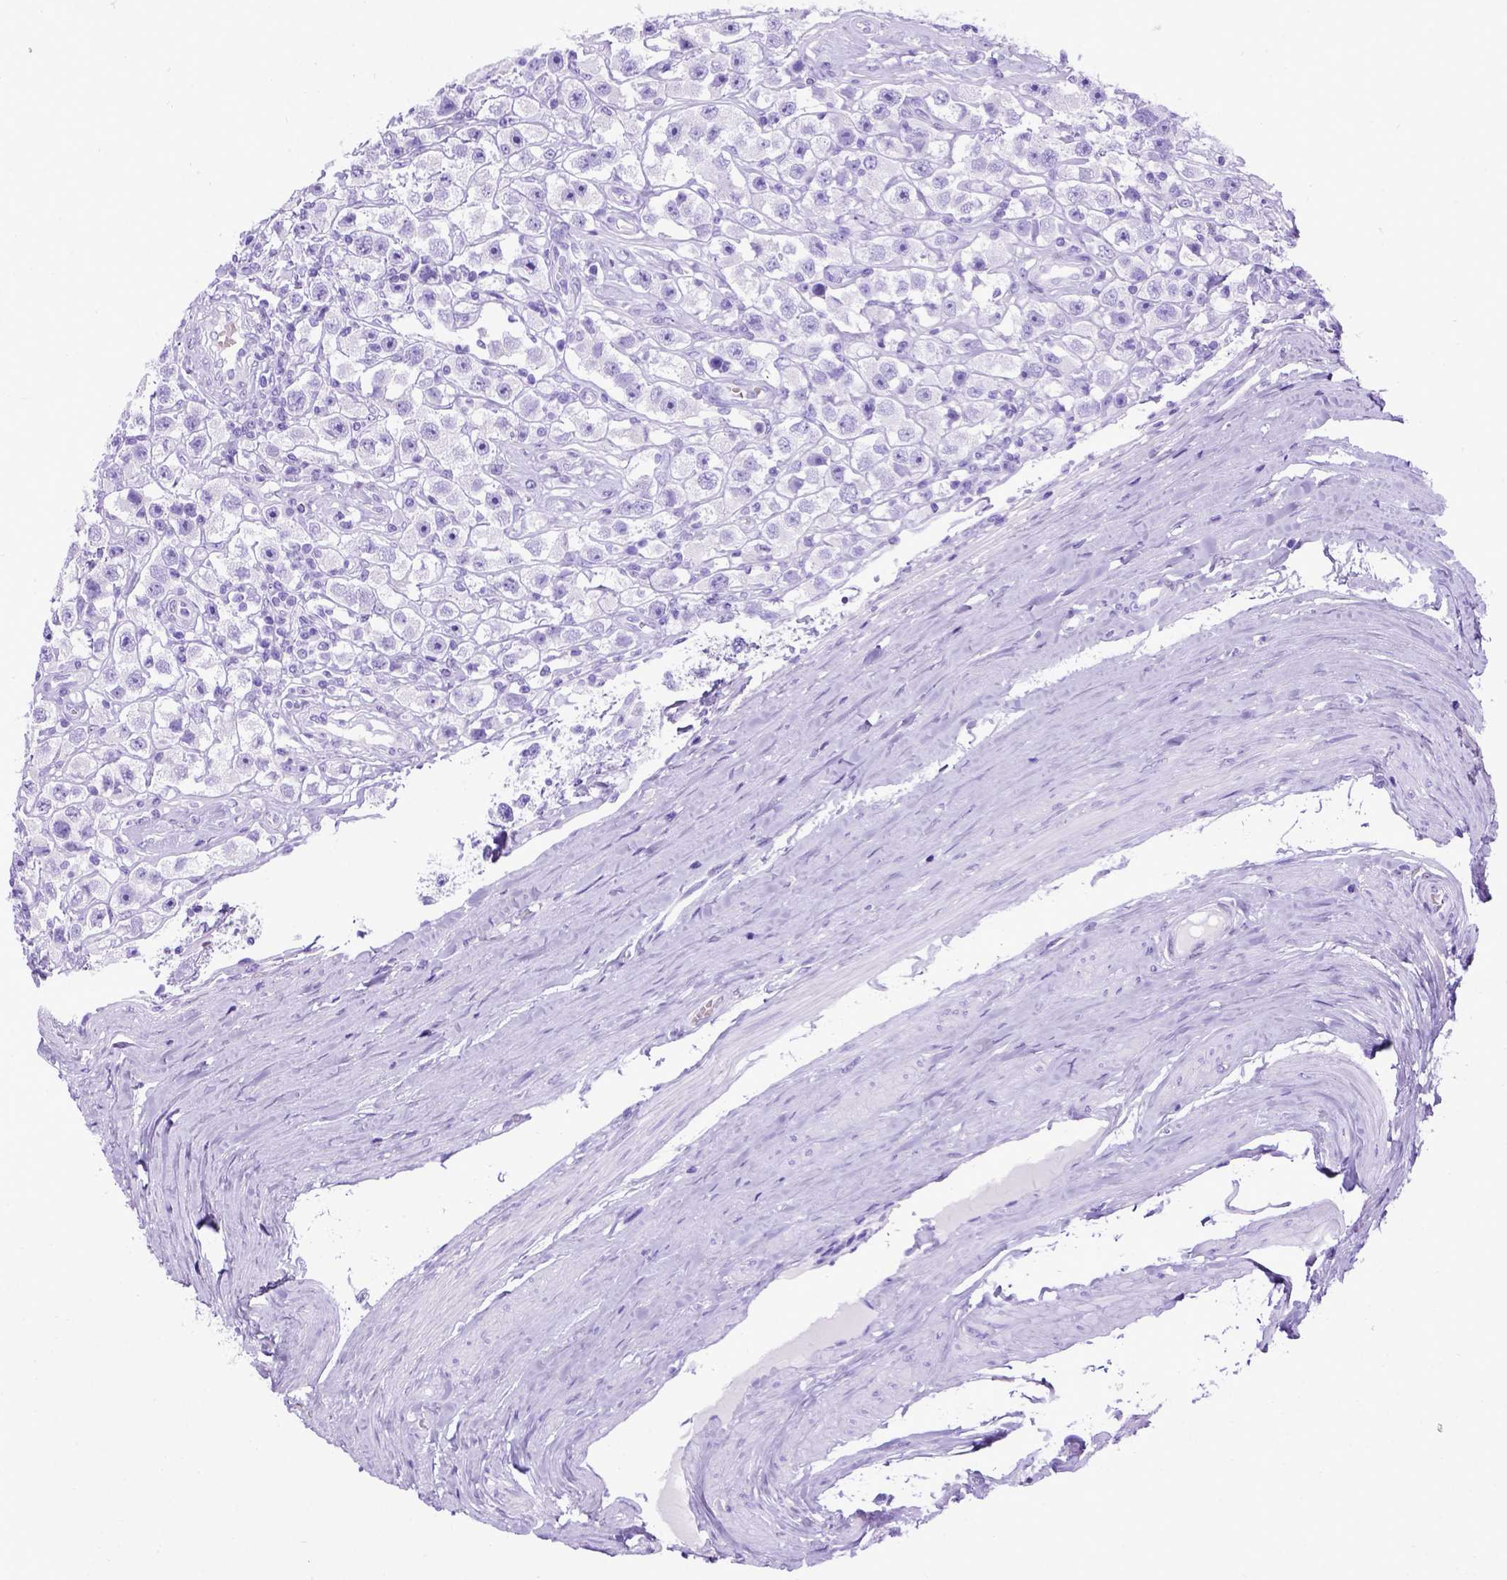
{"staining": {"intensity": "negative", "quantity": "none", "location": "none"}, "tissue": "testis cancer", "cell_type": "Tumor cells", "image_type": "cancer", "snomed": [{"axis": "morphology", "description": "Seminoma, NOS"}, {"axis": "topography", "description": "Testis"}], "caption": "Immunohistochemistry photomicrograph of human testis cancer stained for a protein (brown), which exhibits no positivity in tumor cells. Brightfield microscopy of immunohistochemistry (IHC) stained with DAB (3,3'-diaminobenzidine) (brown) and hematoxylin (blue), captured at high magnification.", "gene": "MEOX2", "patient": {"sex": "male", "age": 45}}